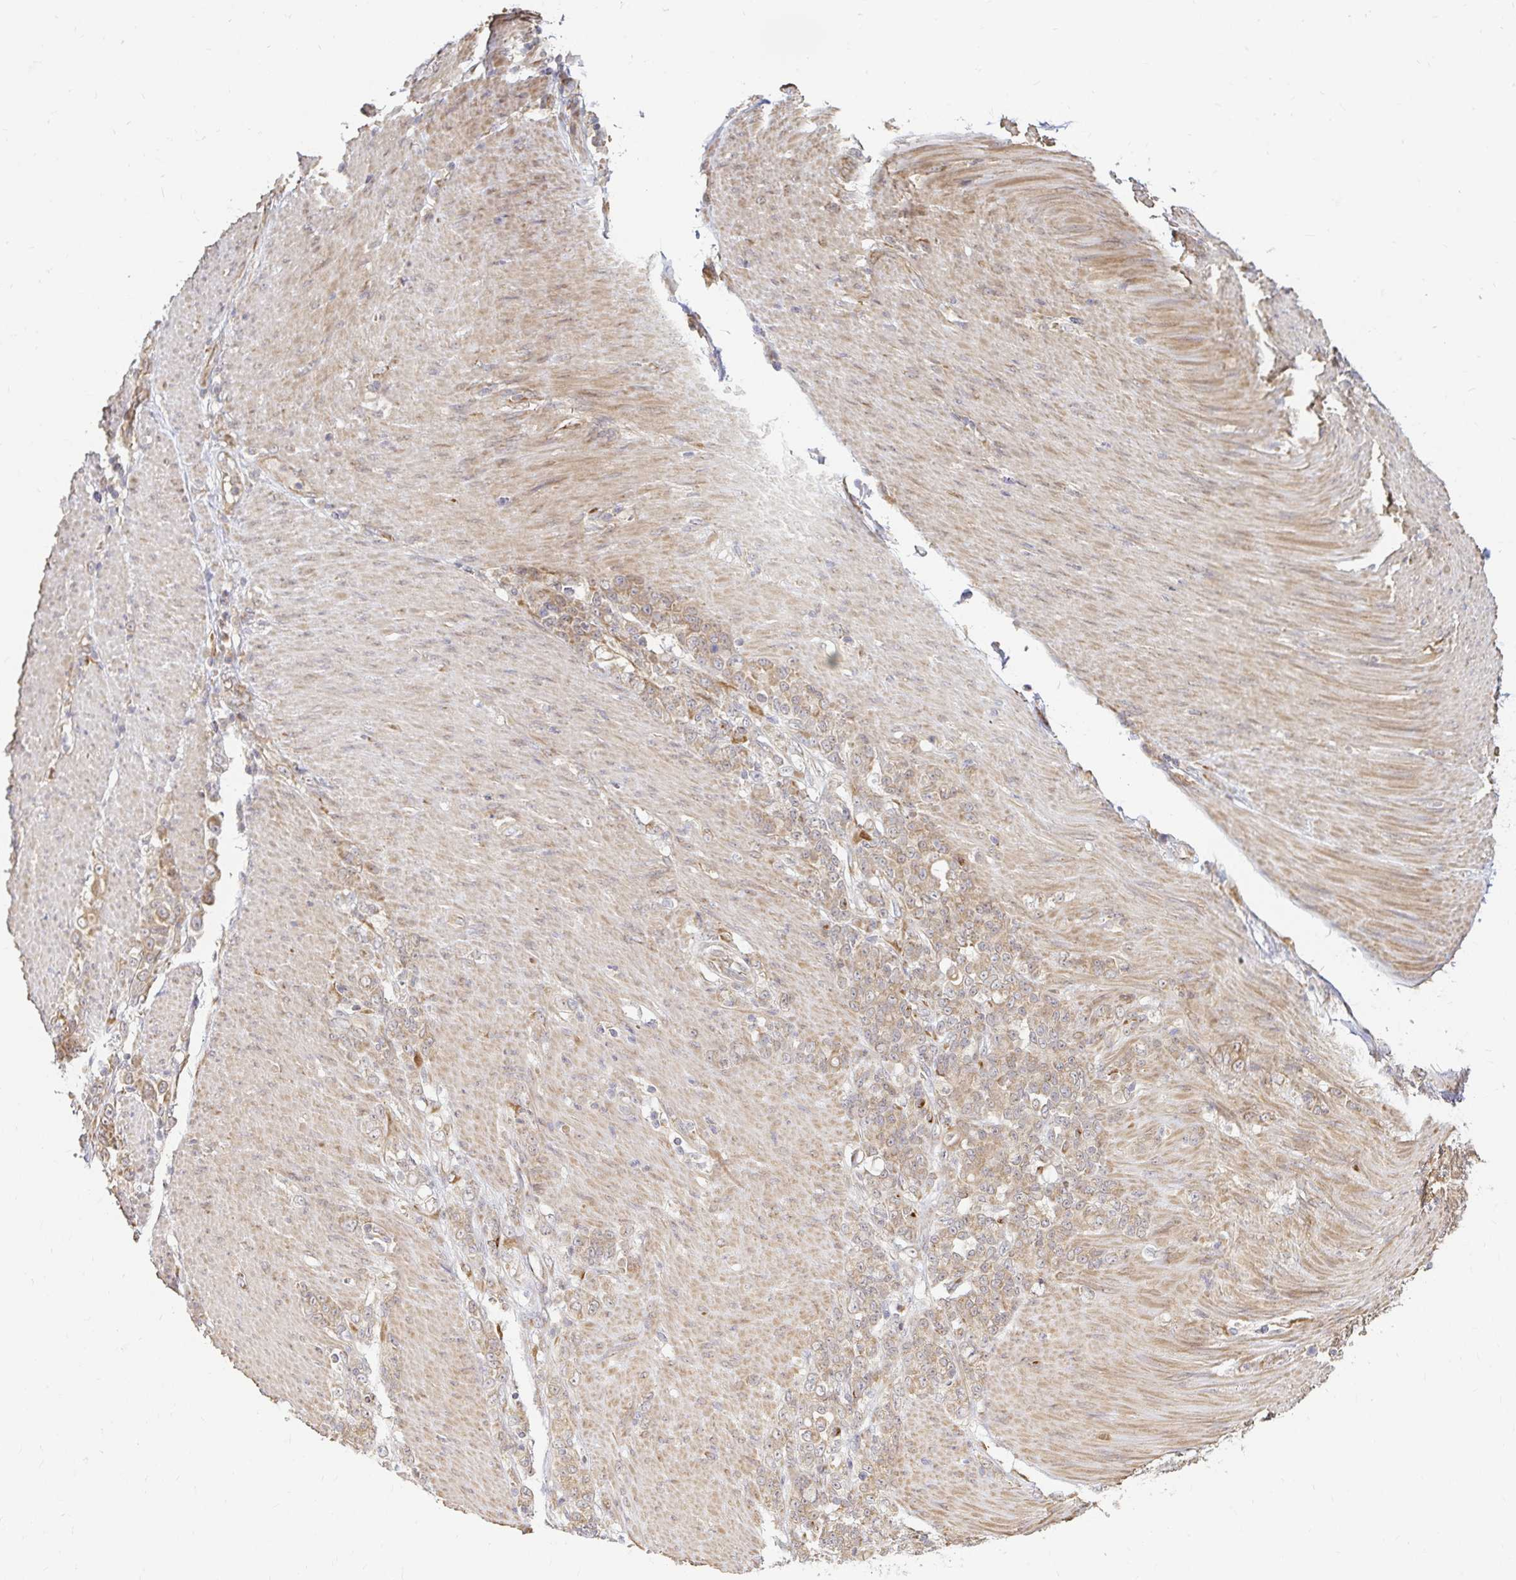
{"staining": {"intensity": "weak", "quantity": ">75%", "location": "cytoplasmic/membranous"}, "tissue": "stomach cancer", "cell_type": "Tumor cells", "image_type": "cancer", "snomed": [{"axis": "morphology", "description": "Adenocarcinoma, NOS"}, {"axis": "topography", "description": "Stomach"}], "caption": "A histopathology image of stomach cancer stained for a protein shows weak cytoplasmic/membranous brown staining in tumor cells.", "gene": "CAST", "patient": {"sex": "female", "age": 79}}